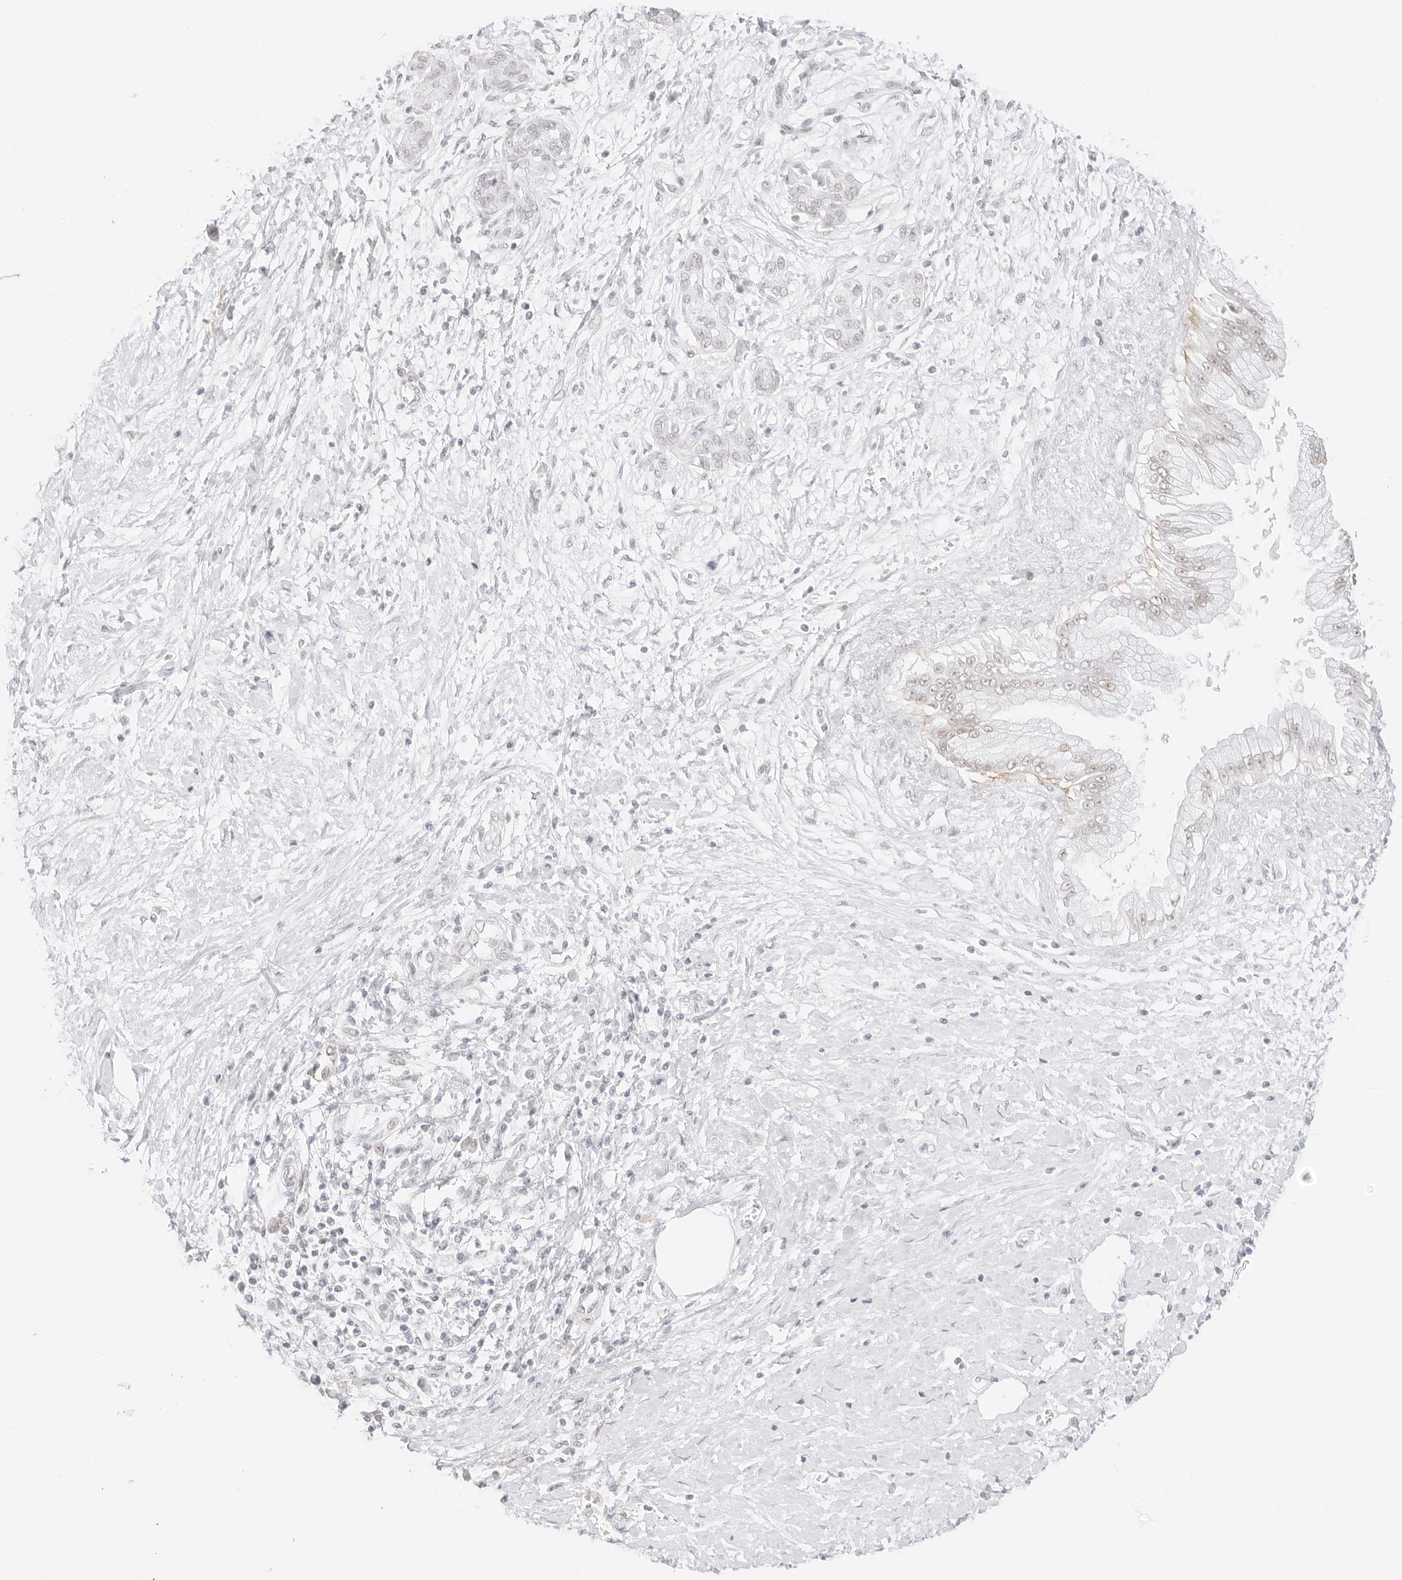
{"staining": {"intensity": "weak", "quantity": "<25%", "location": "nuclear"}, "tissue": "pancreatic cancer", "cell_type": "Tumor cells", "image_type": "cancer", "snomed": [{"axis": "morphology", "description": "Adenocarcinoma, NOS"}, {"axis": "topography", "description": "Pancreas"}], "caption": "The micrograph demonstrates no staining of tumor cells in pancreatic adenocarcinoma.", "gene": "ITGA6", "patient": {"sex": "male", "age": 58}}